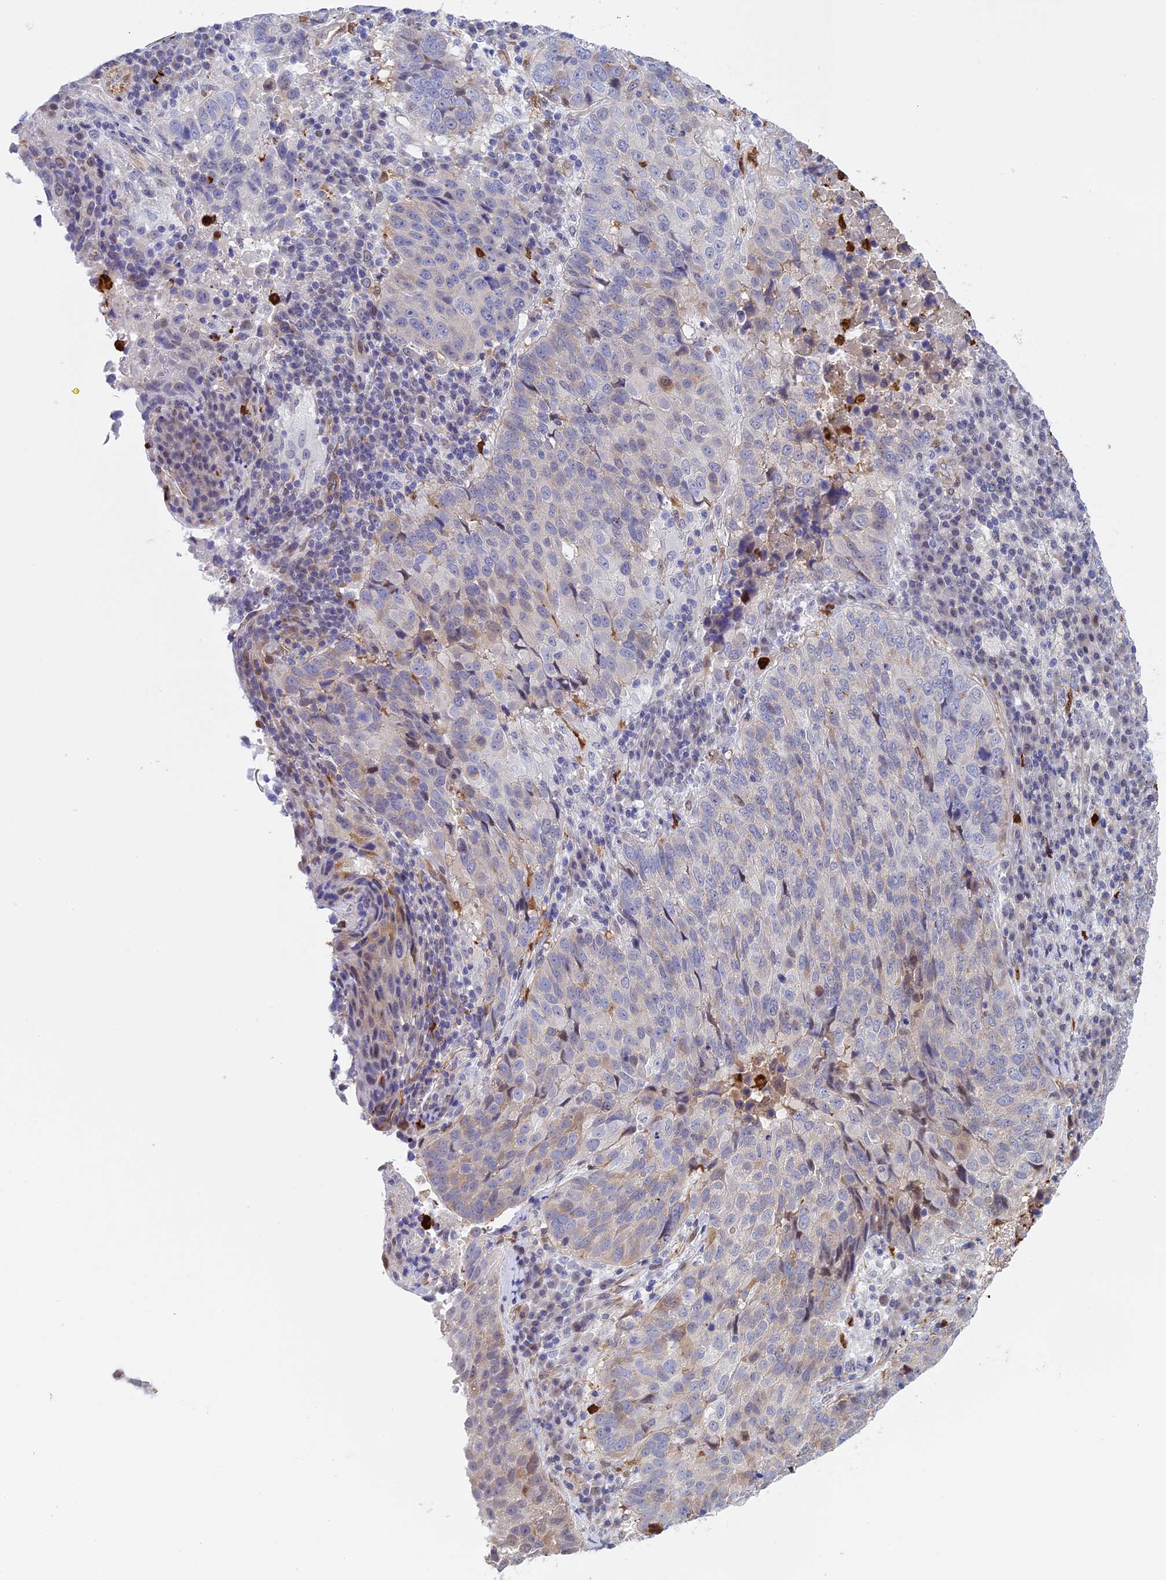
{"staining": {"intensity": "negative", "quantity": "none", "location": "none"}, "tissue": "lung cancer", "cell_type": "Tumor cells", "image_type": "cancer", "snomed": [{"axis": "morphology", "description": "Squamous cell carcinoma, NOS"}, {"axis": "topography", "description": "Lung"}], "caption": "Immunohistochemistry image of neoplastic tissue: human lung cancer (squamous cell carcinoma) stained with DAB (3,3'-diaminobenzidine) reveals no significant protein positivity in tumor cells.", "gene": "SLC26A1", "patient": {"sex": "male", "age": 73}}